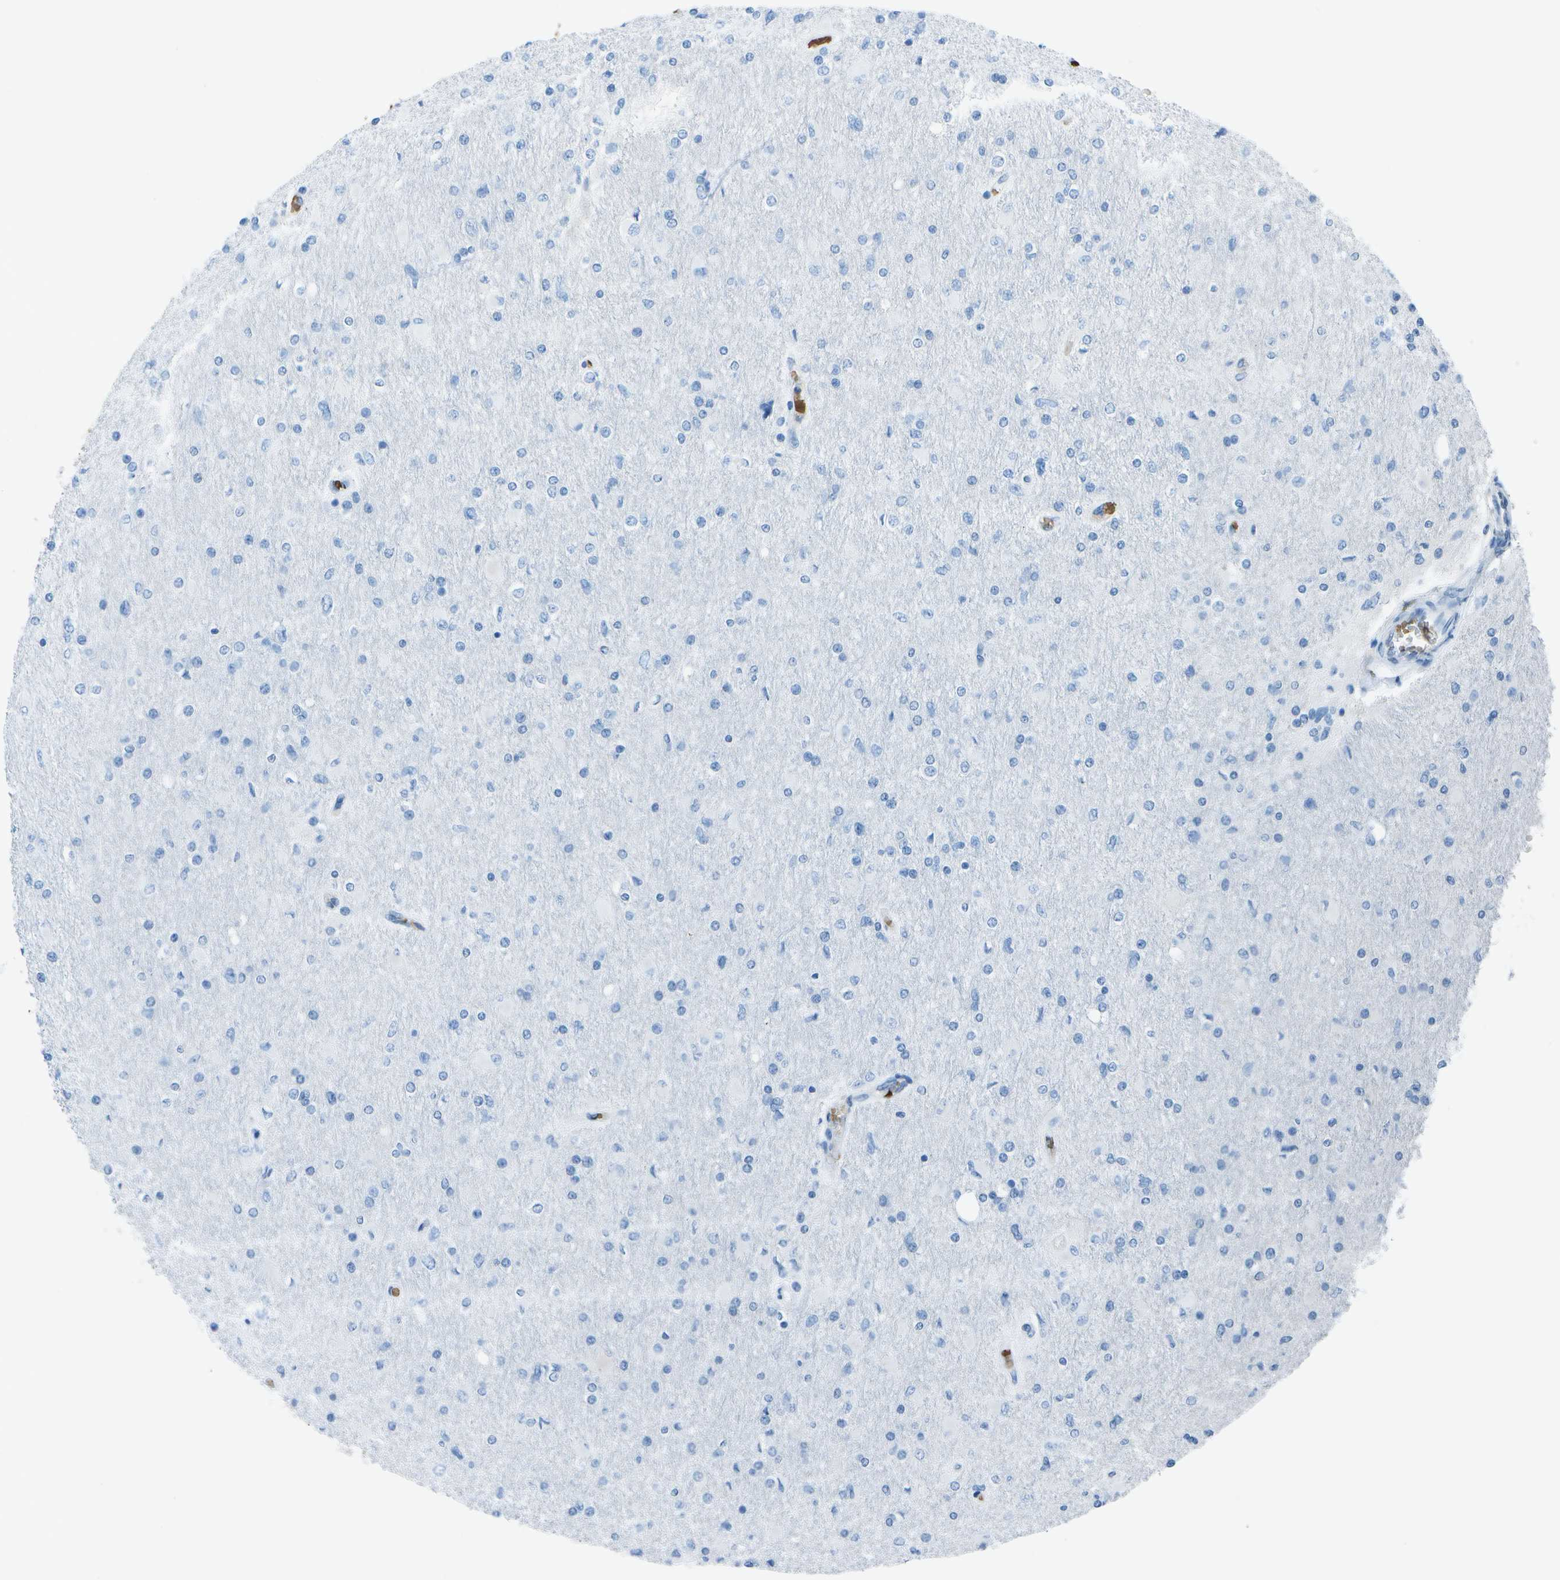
{"staining": {"intensity": "negative", "quantity": "none", "location": "none"}, "tissue": "glioma", "cell_type": "Tumor cells", "image_type": "cancer", "snomed": [{"axis": "morphology", "description": "Glioma, malignant, High grade"}, {"axis": "topography", "description": "Cerebral cortex"}], "caption": "There is no significant staining in tumor cells of glioma.", "gene": "ASL", "patient": {"sex": "female", "age": 36}}